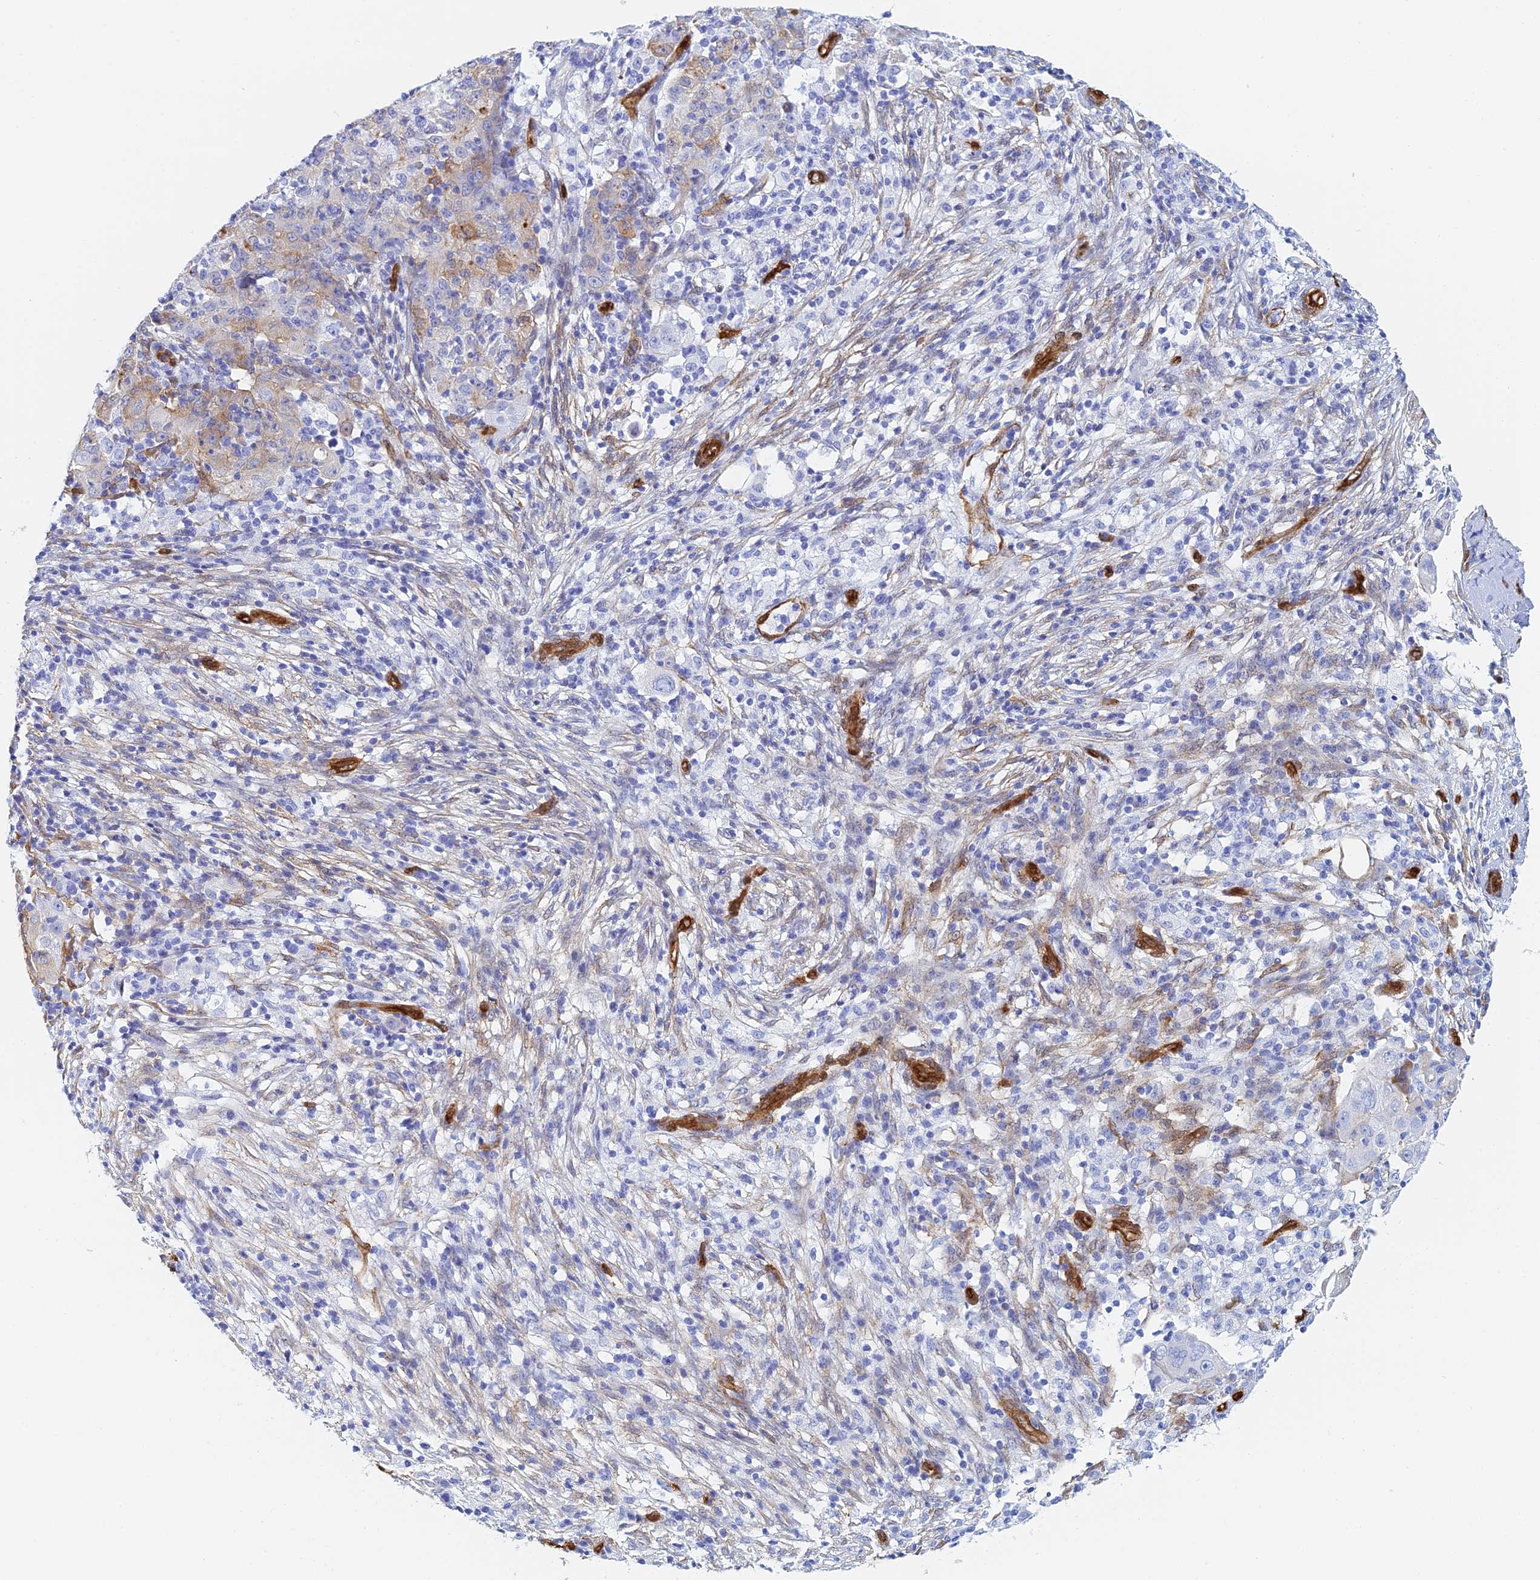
{"staining": {"intensity": "moderate", "quantity": "<25%", "location": "cytoplasmic/membranous"}, "tissue": "ovarian cancer", "cell_type": "Tumor cells", "image_type": "cancer", "snomed": [{"axis": "morphology", "description": "Carcinoma, endometroid"}, {"axis": "topography", "description": "Ovary"}], "caption": "Brown immunohistochemical staining in human ovarian cancer exhibits moderate cytoplasmic/membranous positivity in about <25% of tumor cells. The staining was performed using DAB (3,3'-diaminobenzidine) to visualize the protein expression in brown, while the nuclei were stained in blue with hematoxylin (Magnification: 20x).", "gene": "CRIP2", "patient": {"sex": "female", "age": 42}}